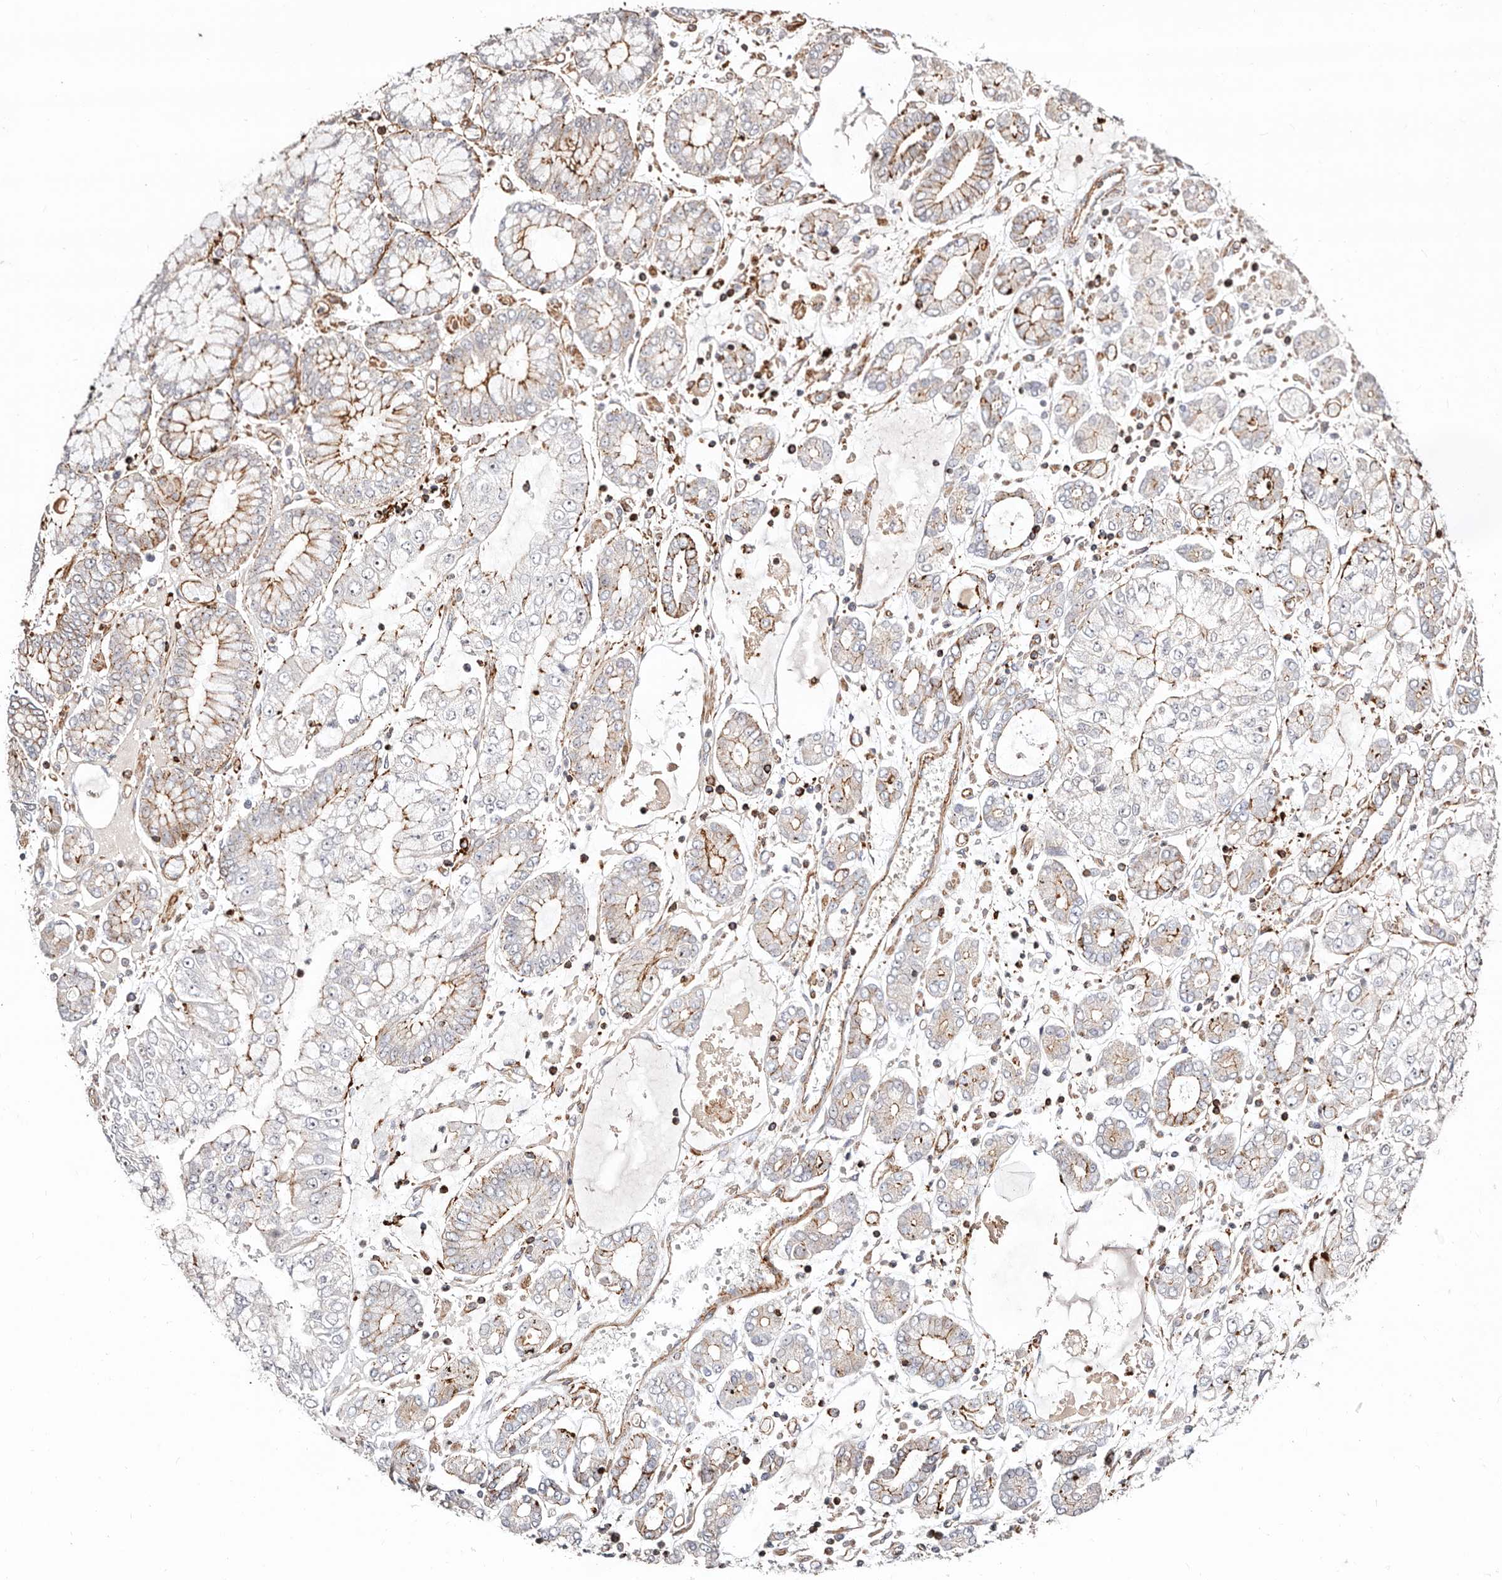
{"staining": {"intensity": "moderate", "quantity": "<25%", "location": "cytoplasmic/membranous"}, "tissue": "stomach cancer", "cell_type": "Tumor cells", "image_type": "cancer", "snomed": [{"axis": "morphology", "description": "Adenocarcinoma, NOS"}, {"axis": "topography", "description": "Stomach"}], "caption": "Adenocarcinoma (stomach) stained with DAB (3,3'-diaminobenzidine) immunohistochemistry demonstrates low levels of moderate cytoplasmic/membranous expression in about <25% of tumor cells.", "gene": "PTPN22", "patient": {"sex": "male", "age": 76}}